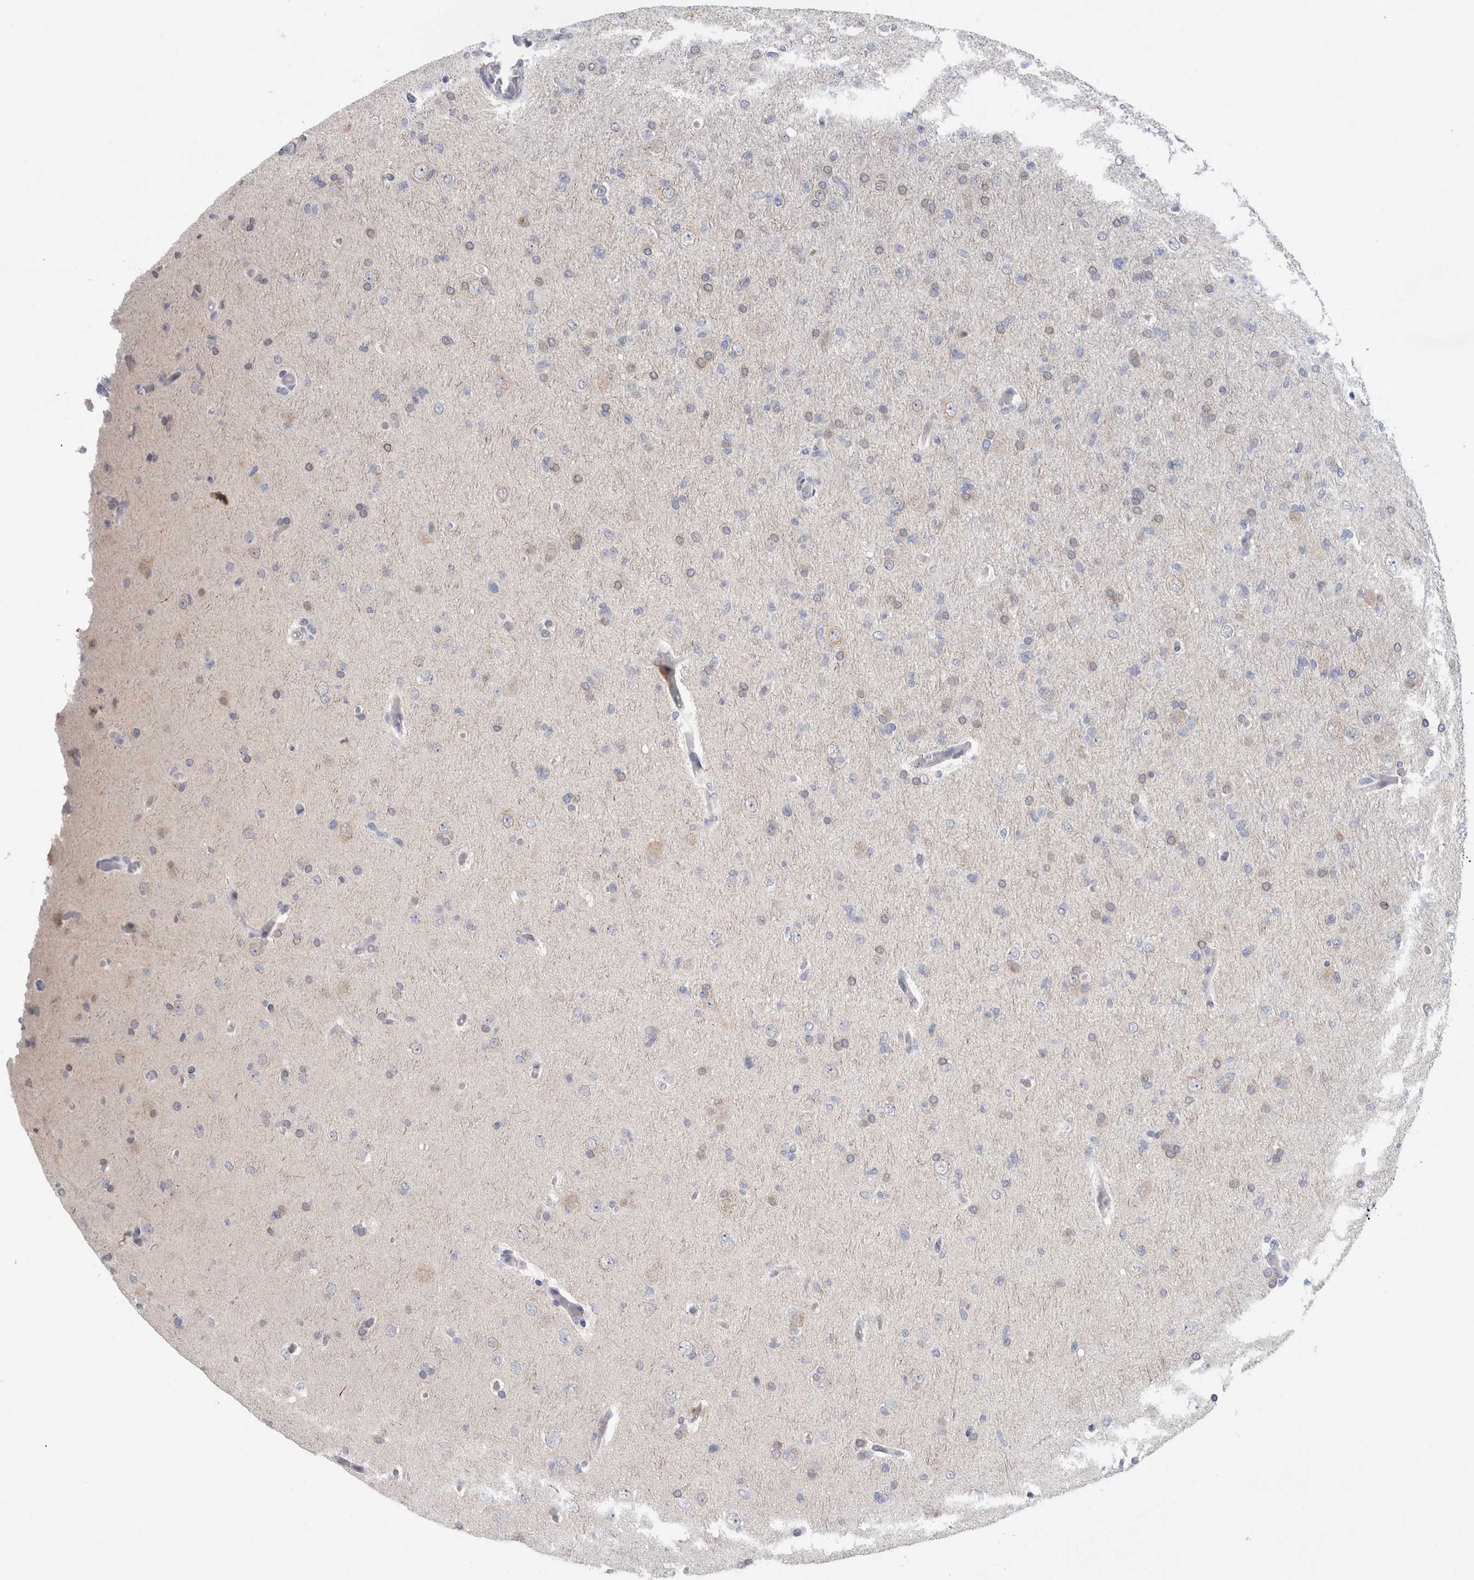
{"staining": {"intensity": "negative", "quantity": "none", "location": "none"}, "tissue": "glioma", "cell_type": "Tumor cells", "image_type": "cancer", "snomed": [{"axis": "morphology", "description": "Glioma, malignant, High grade"}, {"axis": "topography", "description": "Cerebral cortex"}], "caption": "Immunohistochemical staining of human malignant high-grade glioma demonstrates no significant staining in tumor cells.", "gene": "NIPA1", "patient": {"sex": "female", "age": 36}}